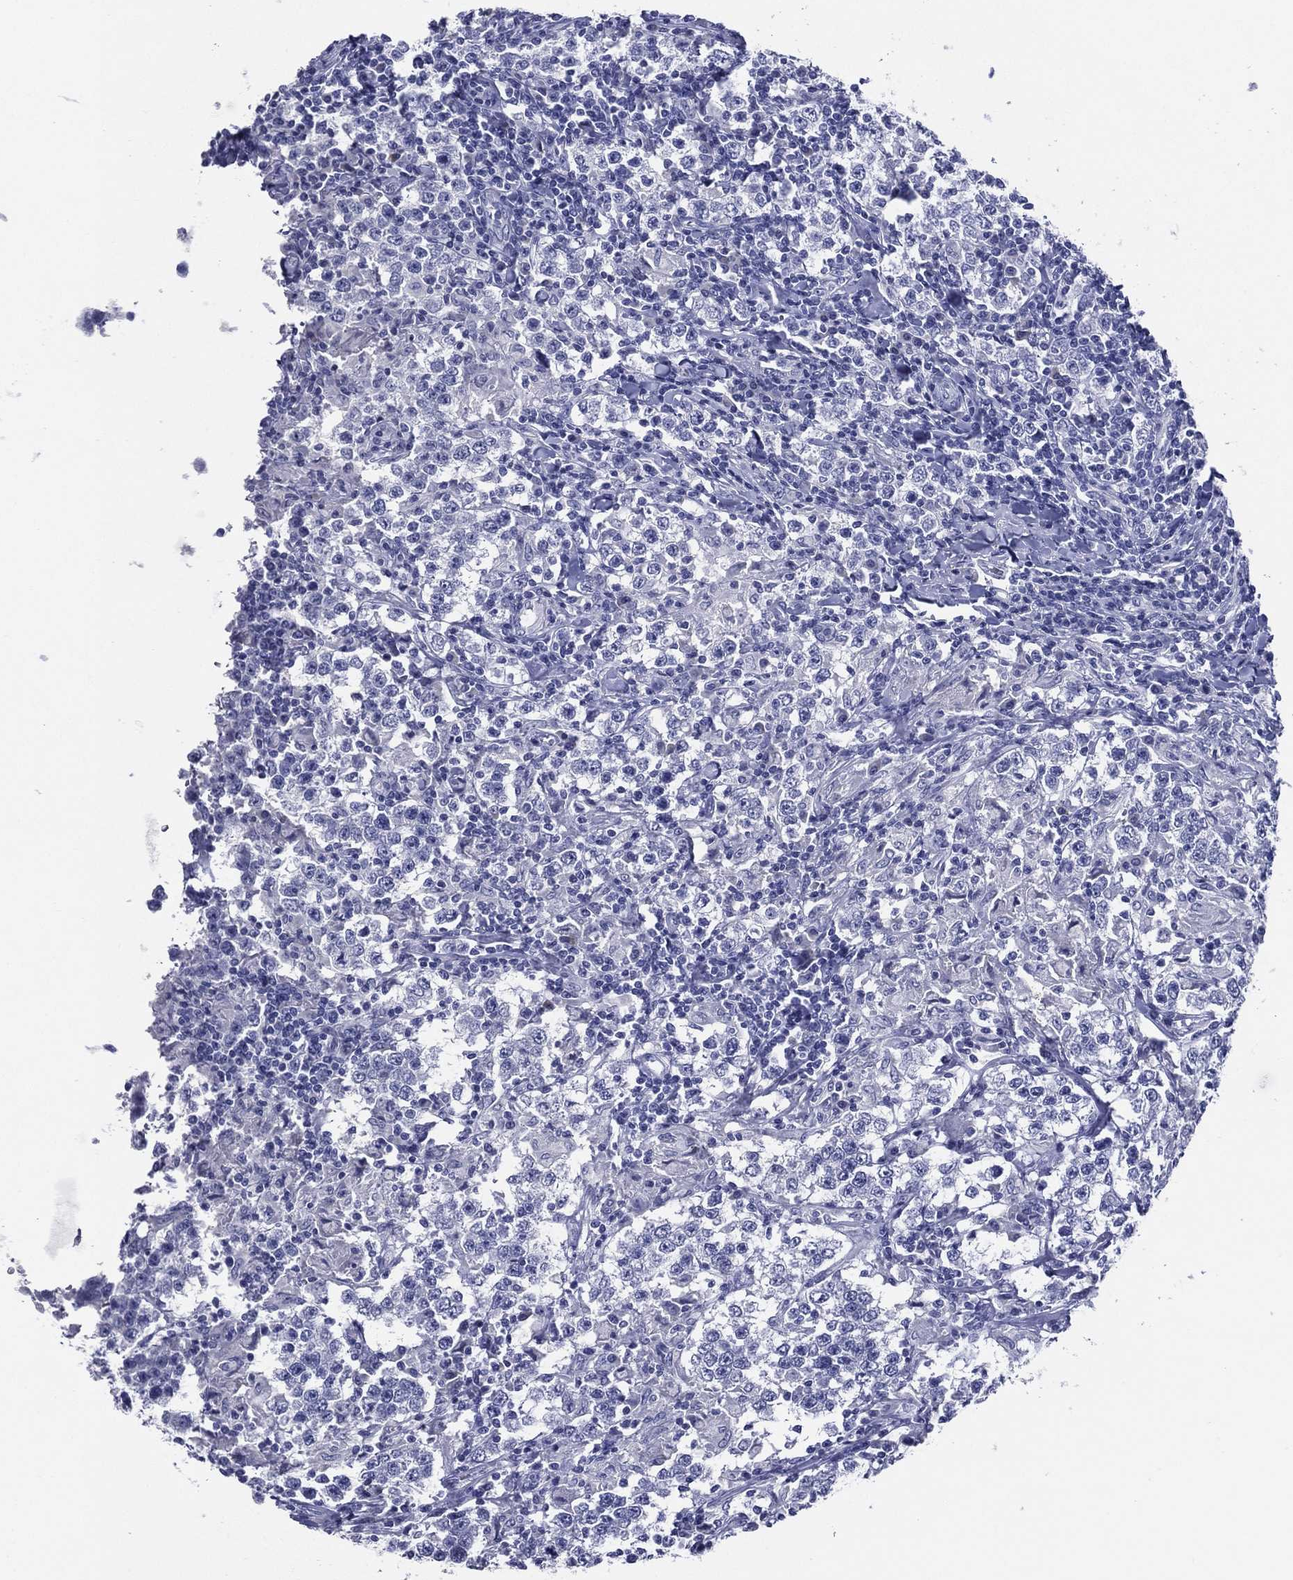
{"staining": {"intensity": "negative", "quantity": "none", "location": "none"}, "tissue": "testis cancer", "cell_type": "Tumor cells", "image_type": "cancer", "snomed": [{"axis": "morphology", "description": "Seminoma, NOS"}, {"axis": "morphology", "description": "Carcinoma, Embryonal, NOS"}, {"axis": "topography", "description": "Testis"}], "caption": "This is an immunohistochemistry histopathology image of human seminoma (testis). There is no staining in tumor cells.", "gene": "TFAP2A", "patient": {"sex": "male", "age": 41}}